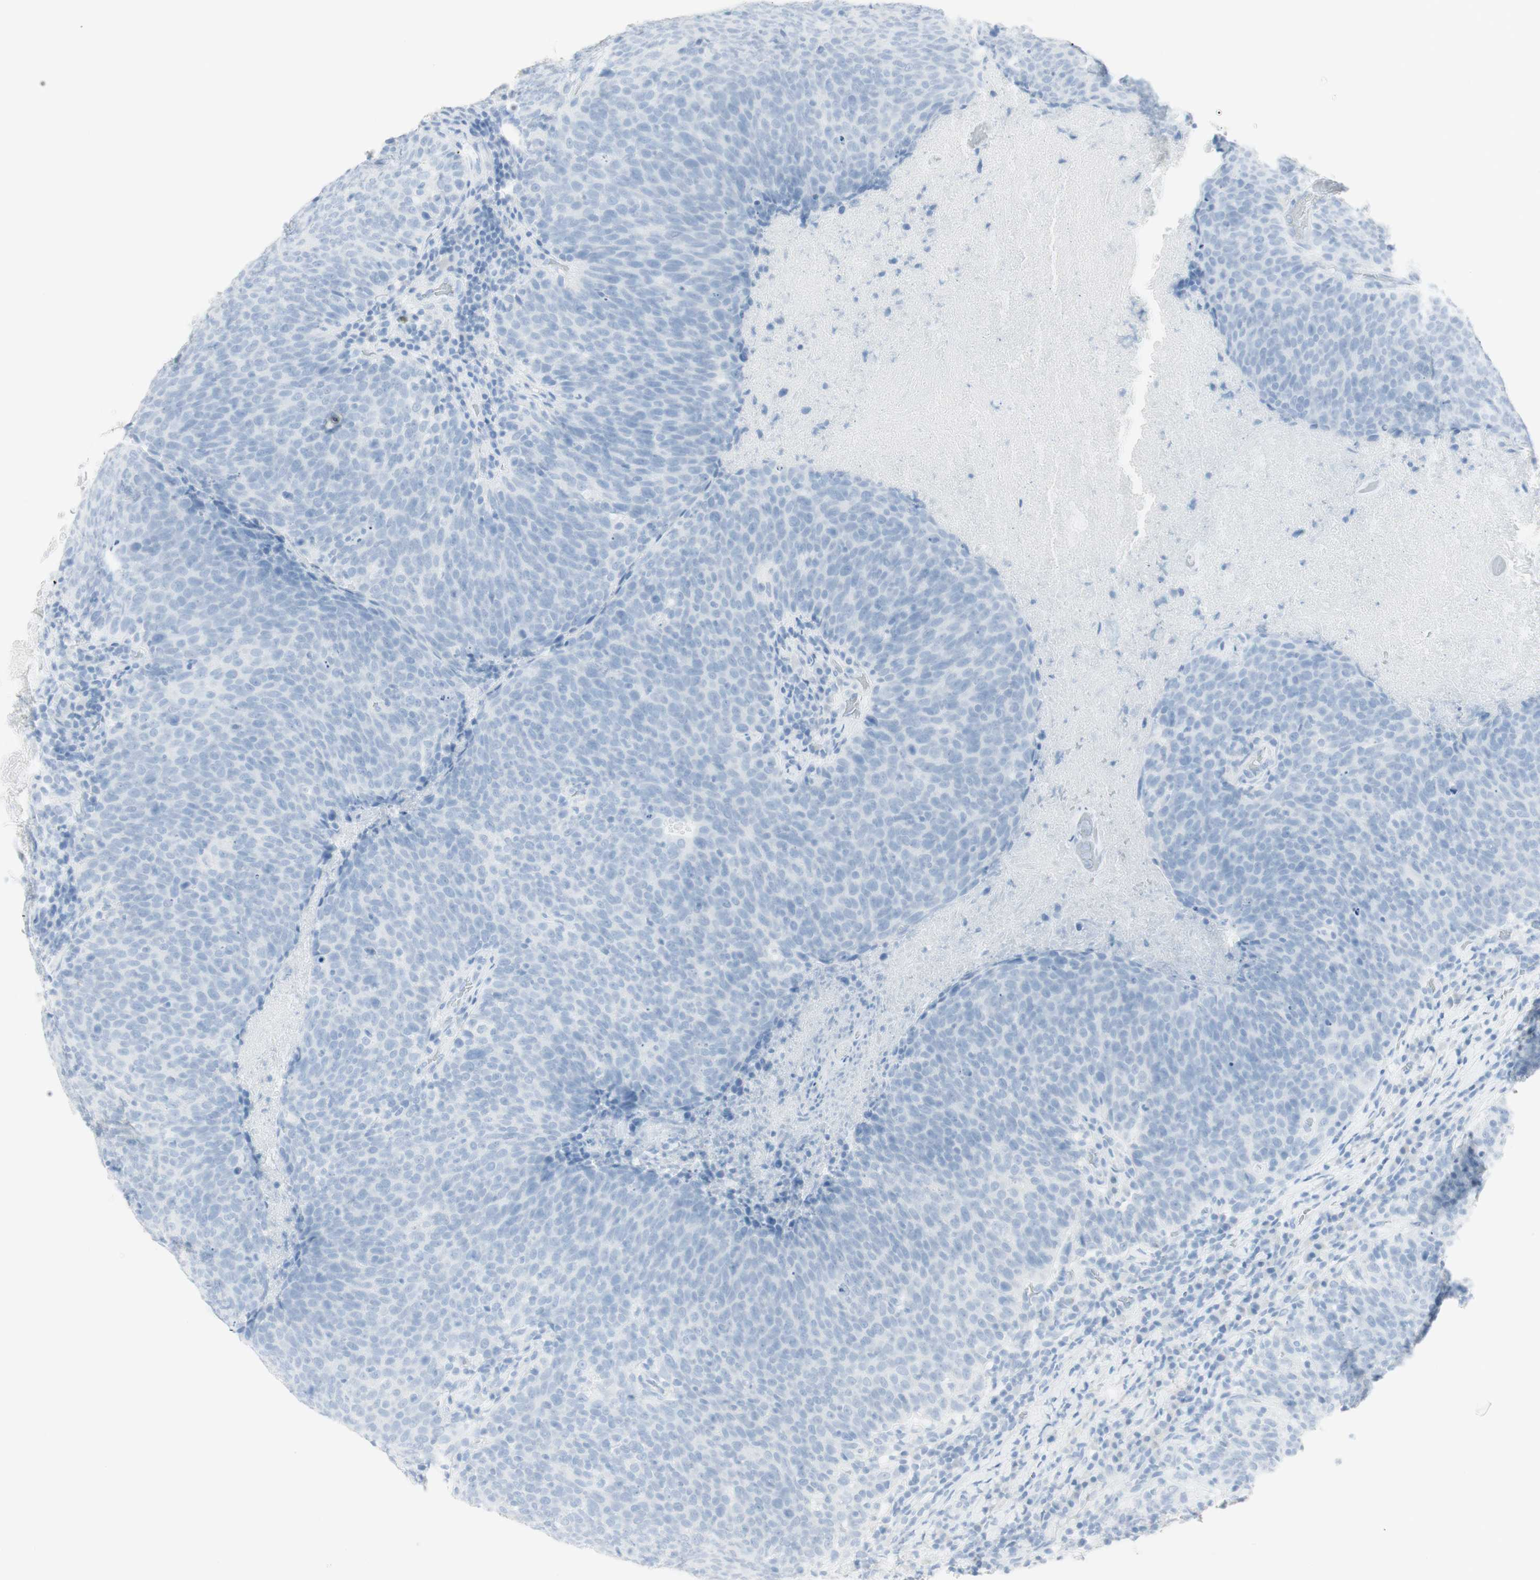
{"staining": {"intensity": "negative", "quantity": "none", "location": "none"}, "tissue": "head and neck cancer", "cell_type": "Tumor cells", "image_type": "cancer", "snomed": [{"axis": "morphology", "description": "Squamous cell carcinoma, NOS"}, {"axis": "morphology", "description": "Squamous cell carcinoma, metastatic, NOS"}, {"axis": "topography", "description": "Lymph node"}, {"axis": "topography", "description": "Head-Neck"}], "caption": "Immunohistochemistry image of squamous cell carcinoma (head and neck) stained for a protein (brown), which shows no positivity in tumor cells.", "gene": "NAPSA", "patient": {"sex": "male", "age": 62}}